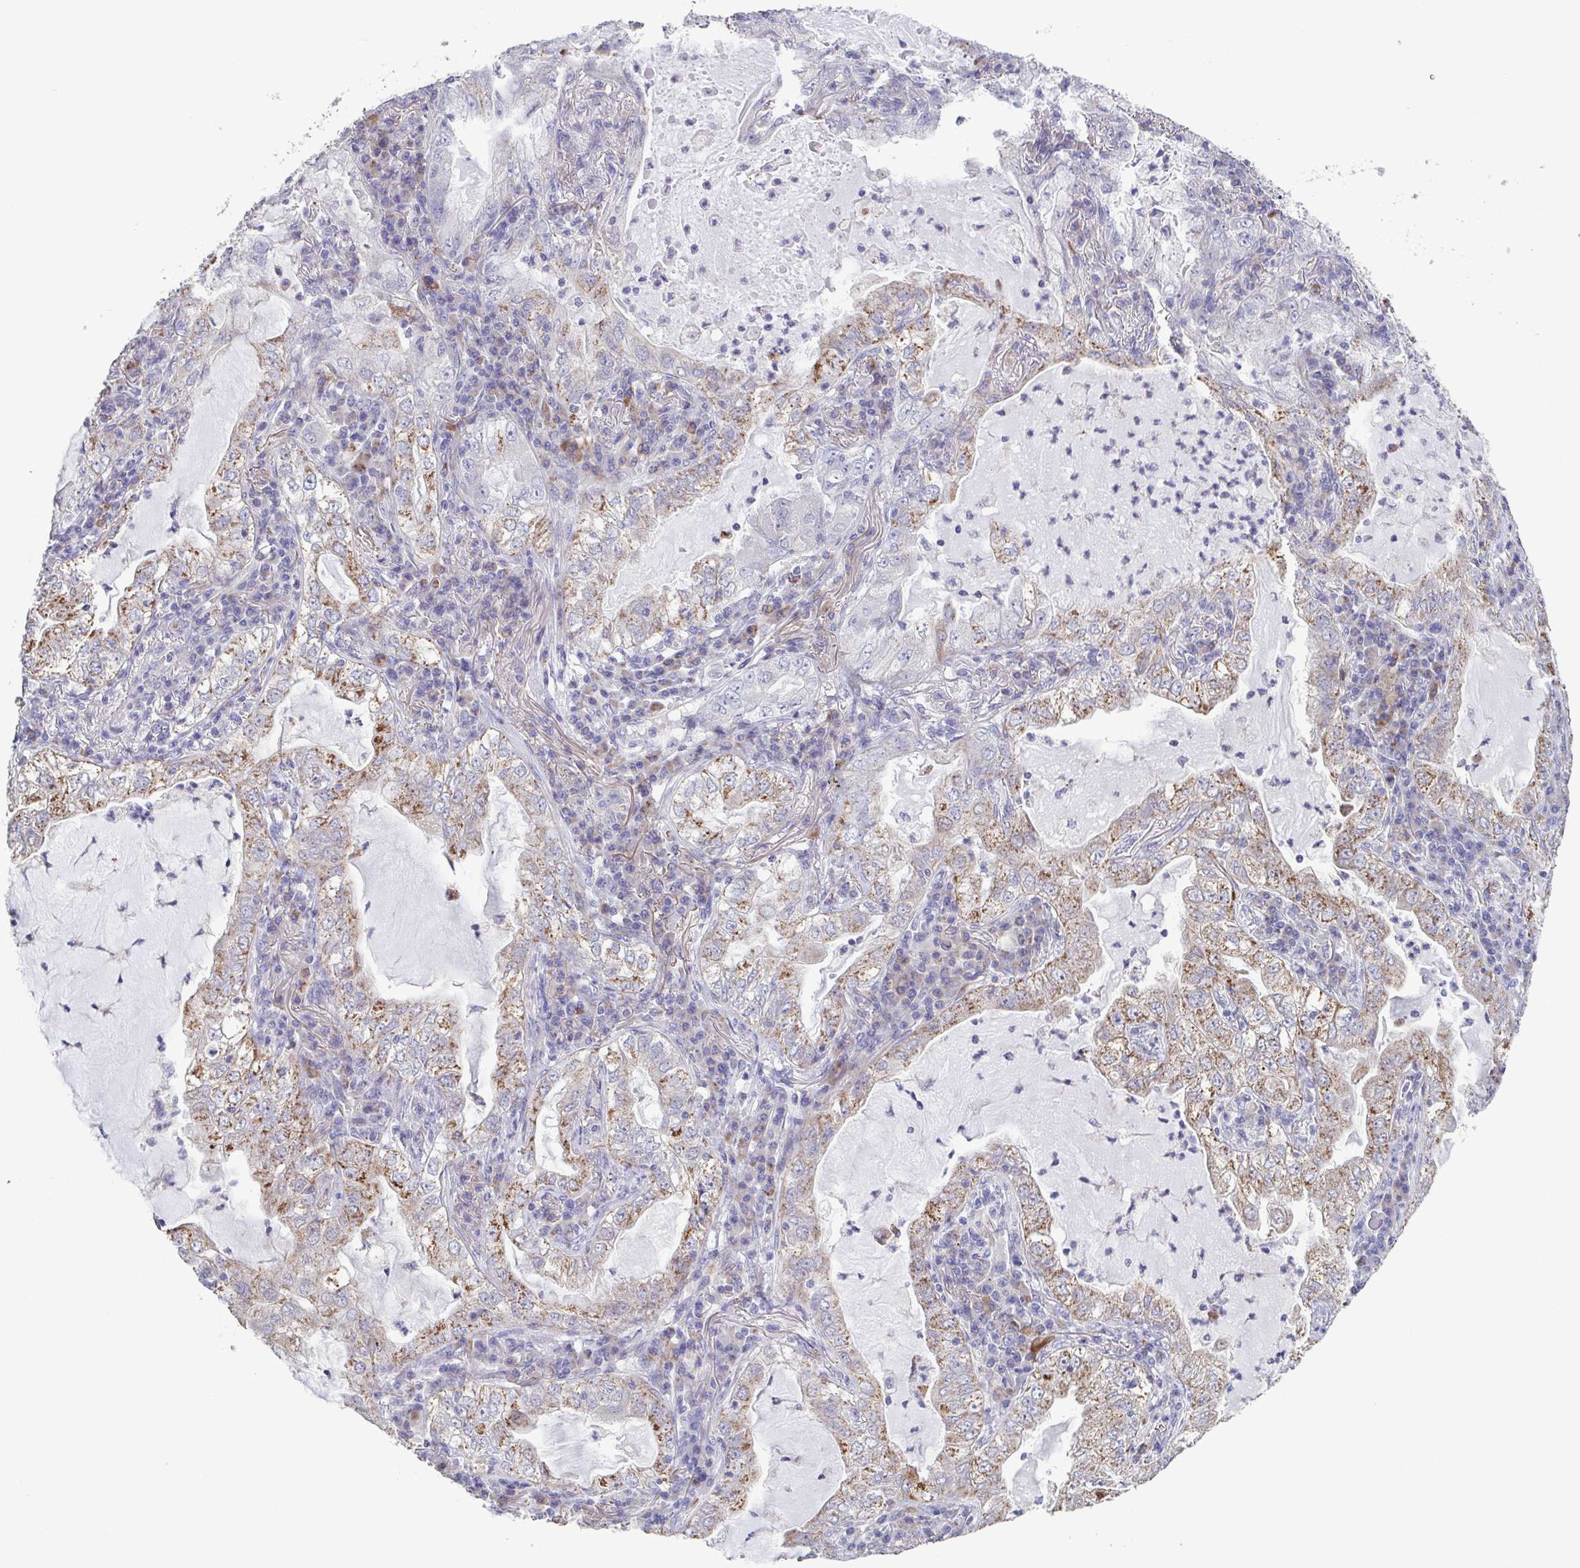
{"staining": {"intensity": "moderate", "quantity": "25%-75%", "location": "cytoplasmic/membranous"}, "tissue": "lung cancer", "cell_type": "Tumor cells", "image_type": "cancer", "snomed": [{"axis": "morphology", "description": "Adenocarcinoma, NOS"}, {"axis": "topography", "description": "Lung"}], "caption": "Tumor cells show medium levels of moderate cytoplasmic/membranous expression in approximately 25%-75% of cells in human lung cancer.", "gene": "GLDC", "patient": {"sex": "female", "age": 73}}